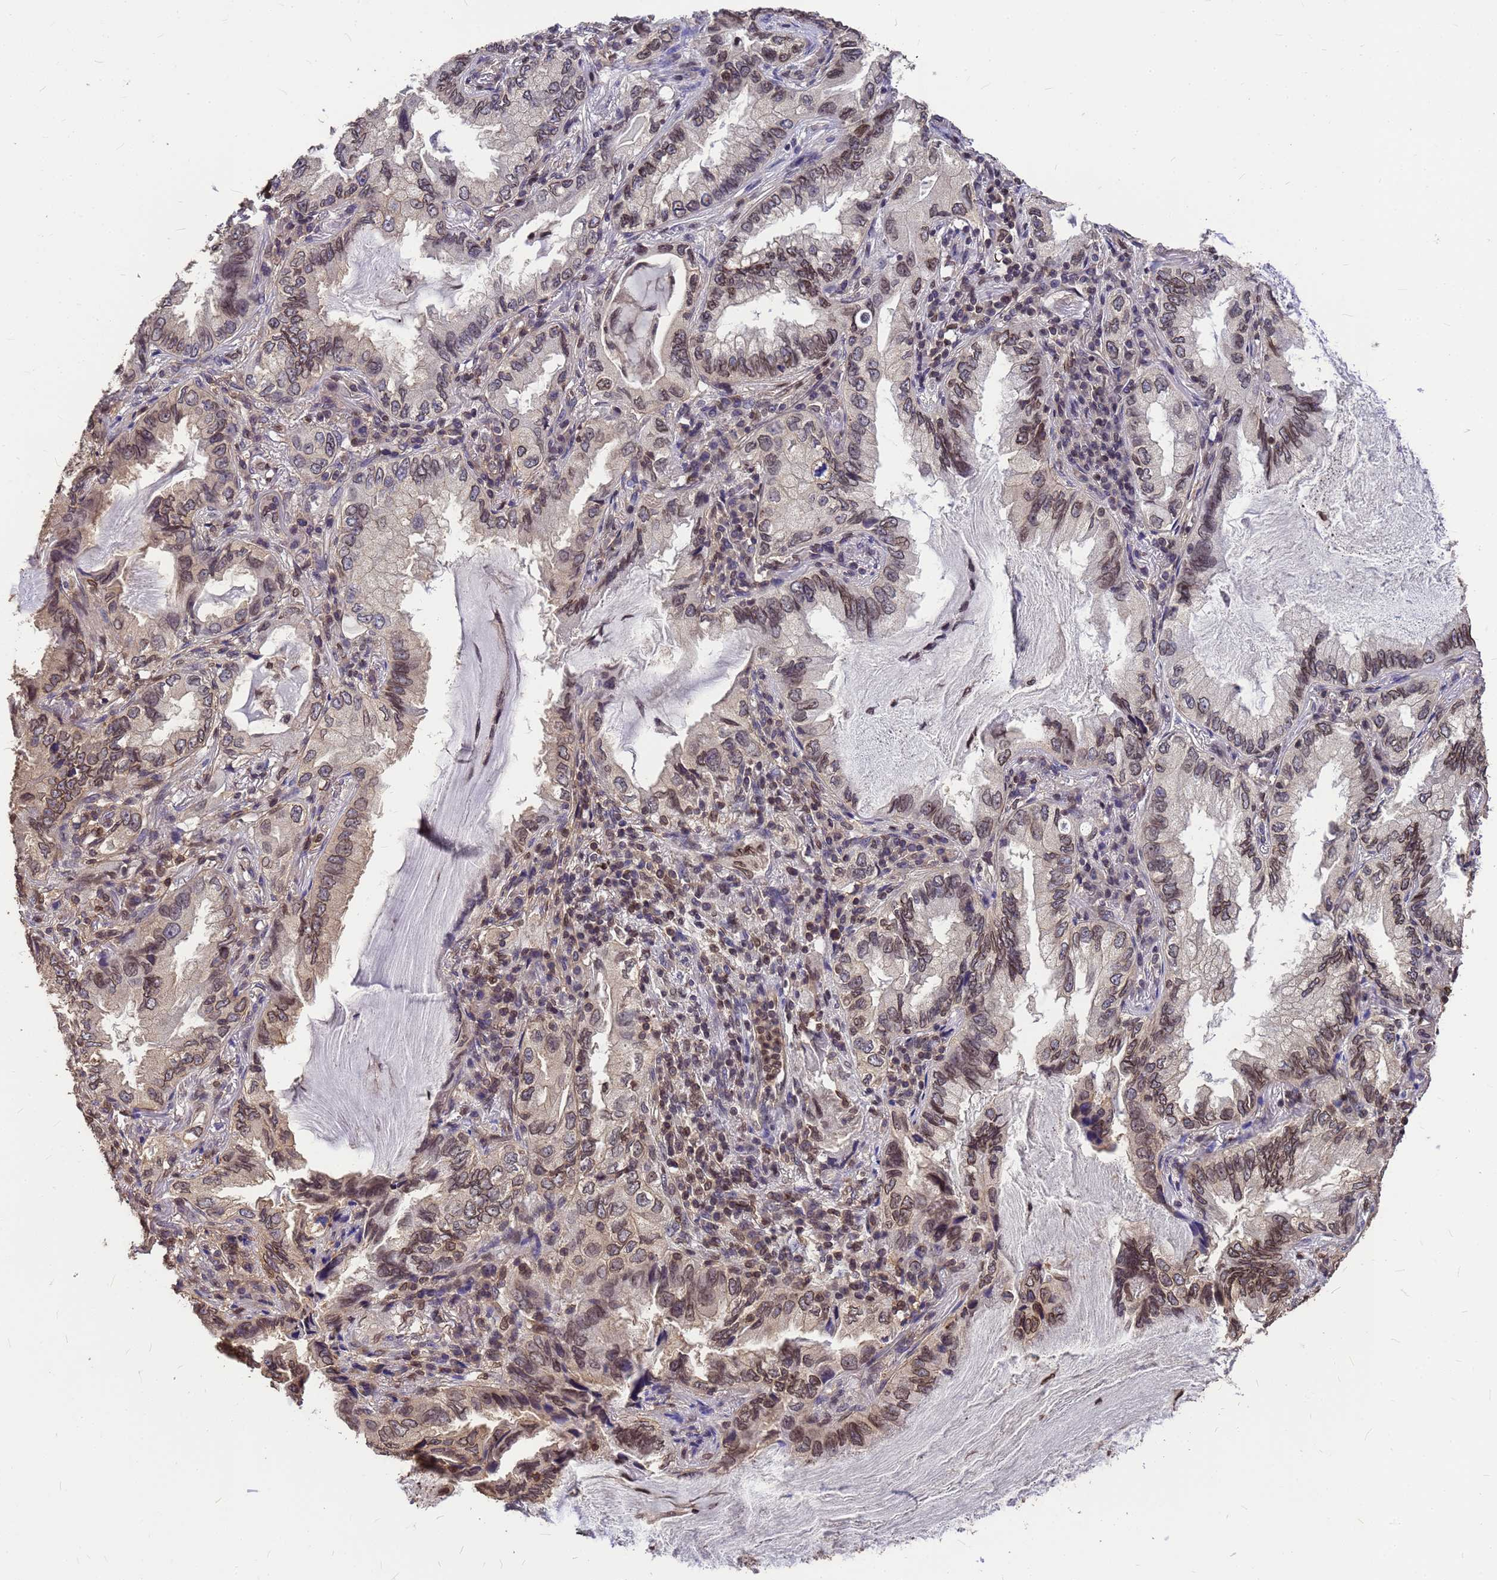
{"staining": {"intensity": "moderate", "quantity": "25%-75%", "location": "cytoplasmic/membranous,nuclear"}, "tissue": "lung cancer", "cell_type": "Tumor cells", "image_type": "cancer", "snomed": [{"axis": "morphology", "description": "Adenocarcinoma, NOS"}, {"axis": "topography", "description": "Lung"}], "caption": "Immunohistochemistry (IHC) photomicrograph of lung adenocarcinoma stained for a protein (brown), which reveals medium levels of moderate cytoplasmic/membranous and nuclear expression in approximately 25%-75% of tumor cells.", "gene": "C1orf35", "patient": {"sex": "female", "age": 69}}